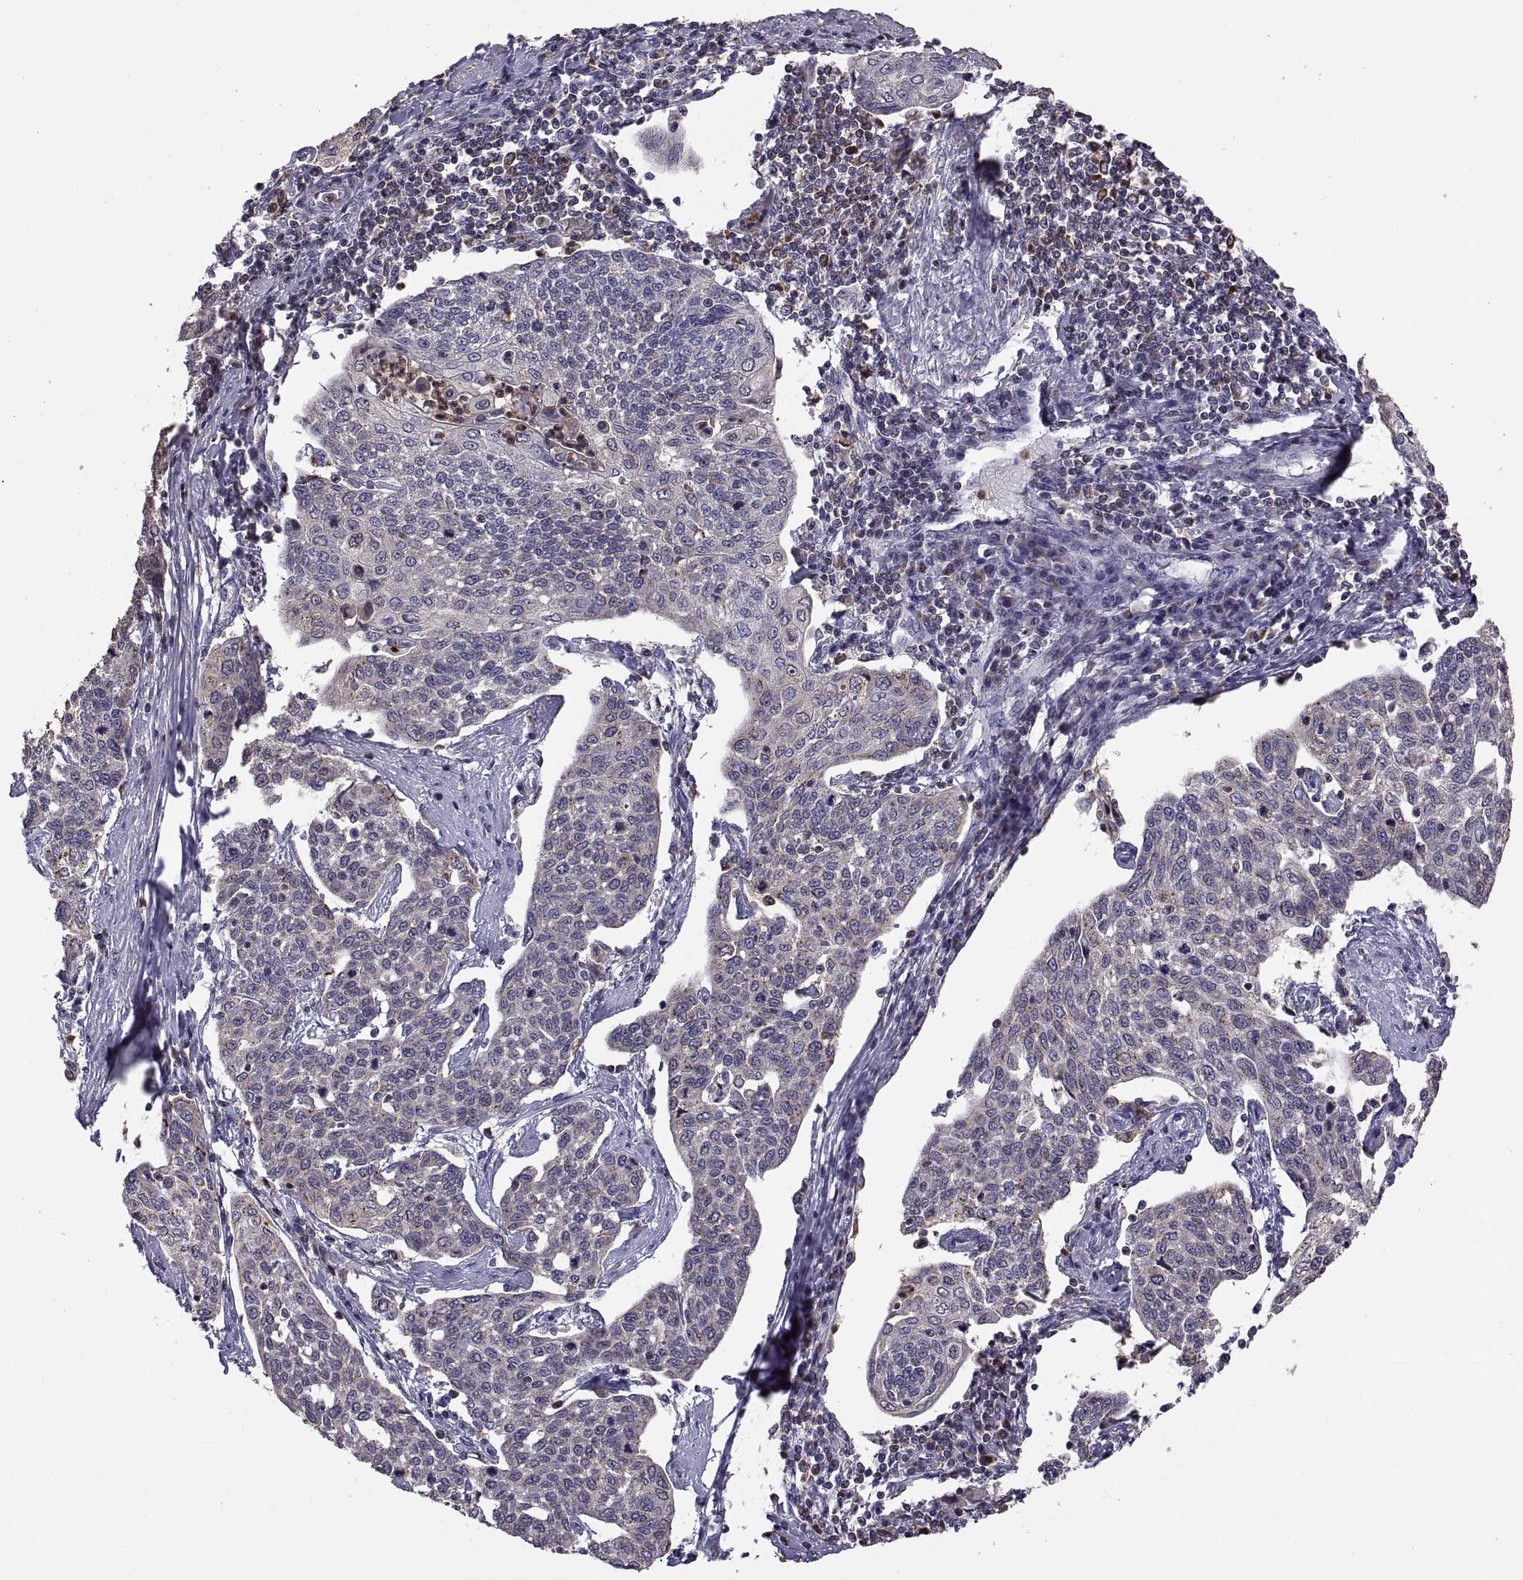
{"staining": {"intensity": "negative", "quantity": "none", "location": "none"}, "tissue": "cervical cancer", "cell_type": "Tumor cells", "image_type": "cancer", "snomed": [{"axis": "morphology", "description": "Squamous cell carcinoma, NOS"}, {"axis": "topography", "description": "Cervix"}], "caption": "There is no significant positivity in tumor cells of cervical cancer. (IHC, brightfield microscopy, high magnification).", "gene": "ACAP1", "patient": {"sex": "female", "age": 34}}